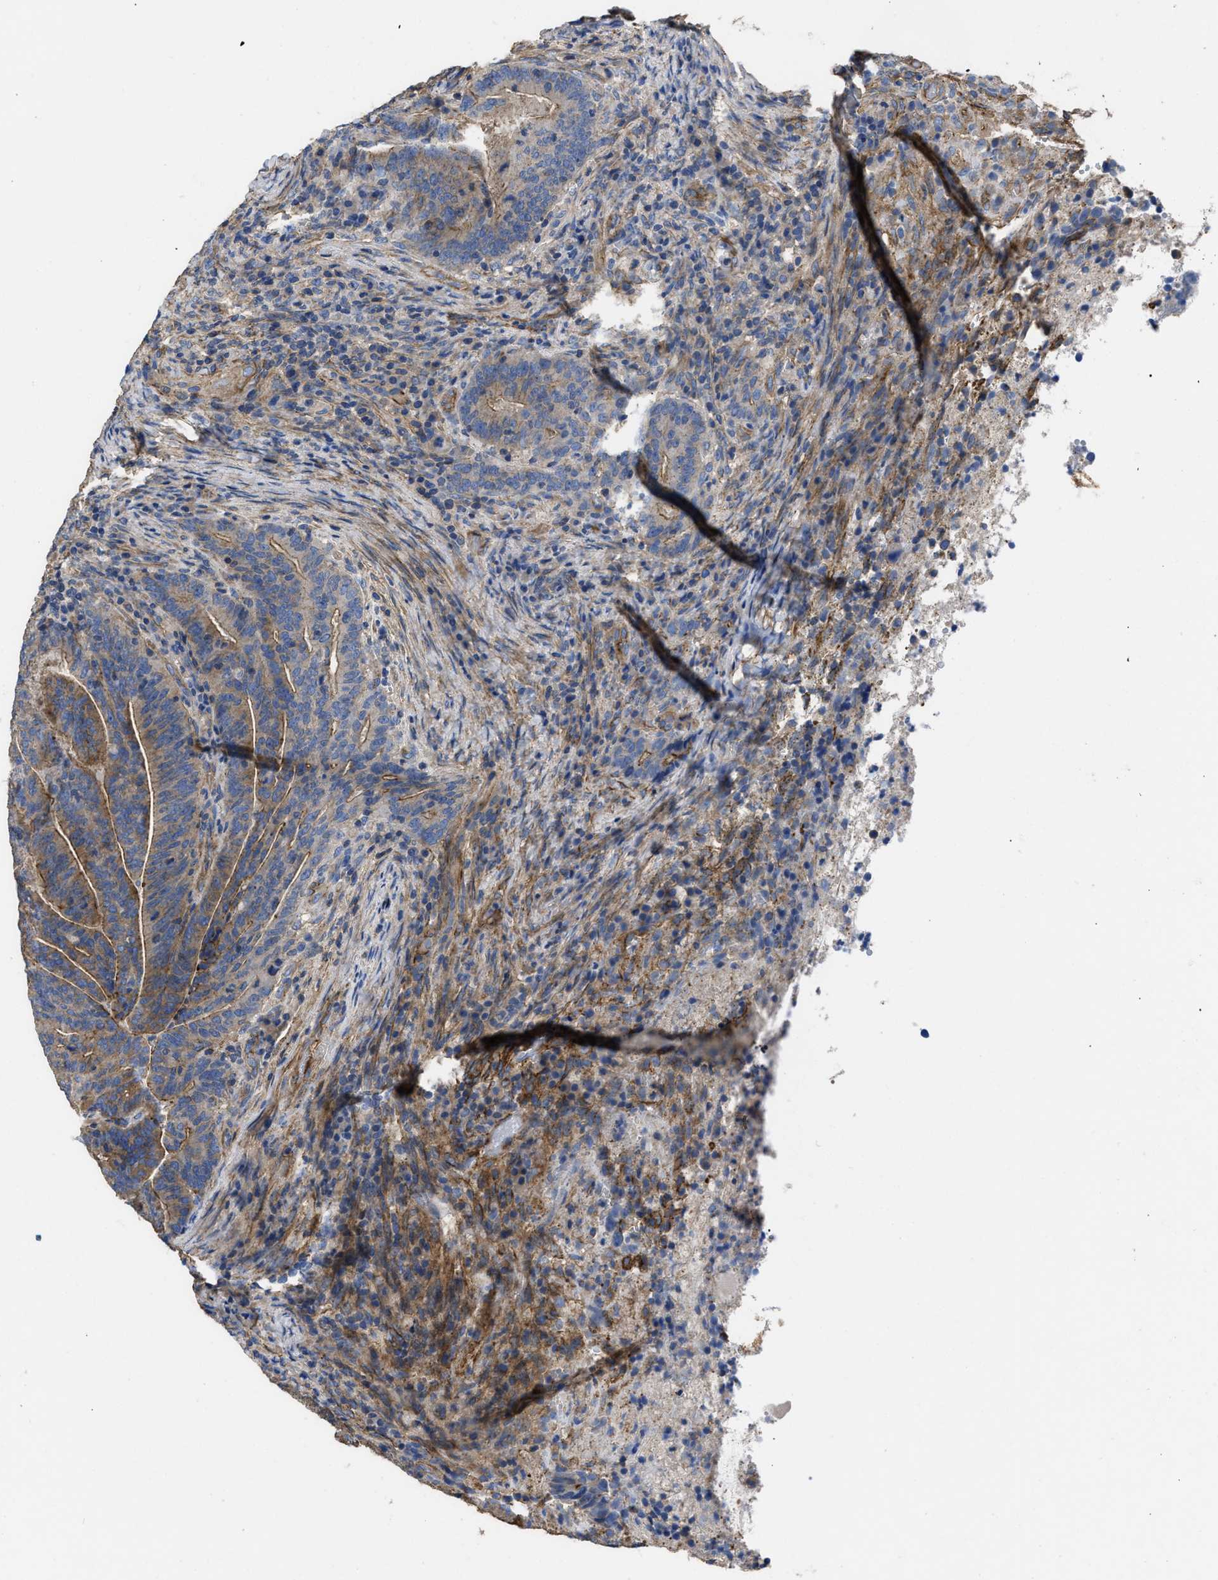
{"staining": {"intensity": "weak", "quantity": "25%-75%", "location": "cytoplasmic/membranous"}, "tissue": "colorectal cancer", "cell_type": "Tumor cells", "image_type": "cancer", "snomed": [{"axis": "morphology", "description": "Adenocarcinoma, NOS"}, {"axis": "topography", "description": "Colon"}], "caption": "Immunohistochemical staining of colorectal cancer (adenocarcinoma) reveals low levels of weak cytoplasmic/membranous protein staining in about 25%-75% of tumor cells.", "gene": "USP4", "patient": {"sex": "female", "age": 66}}